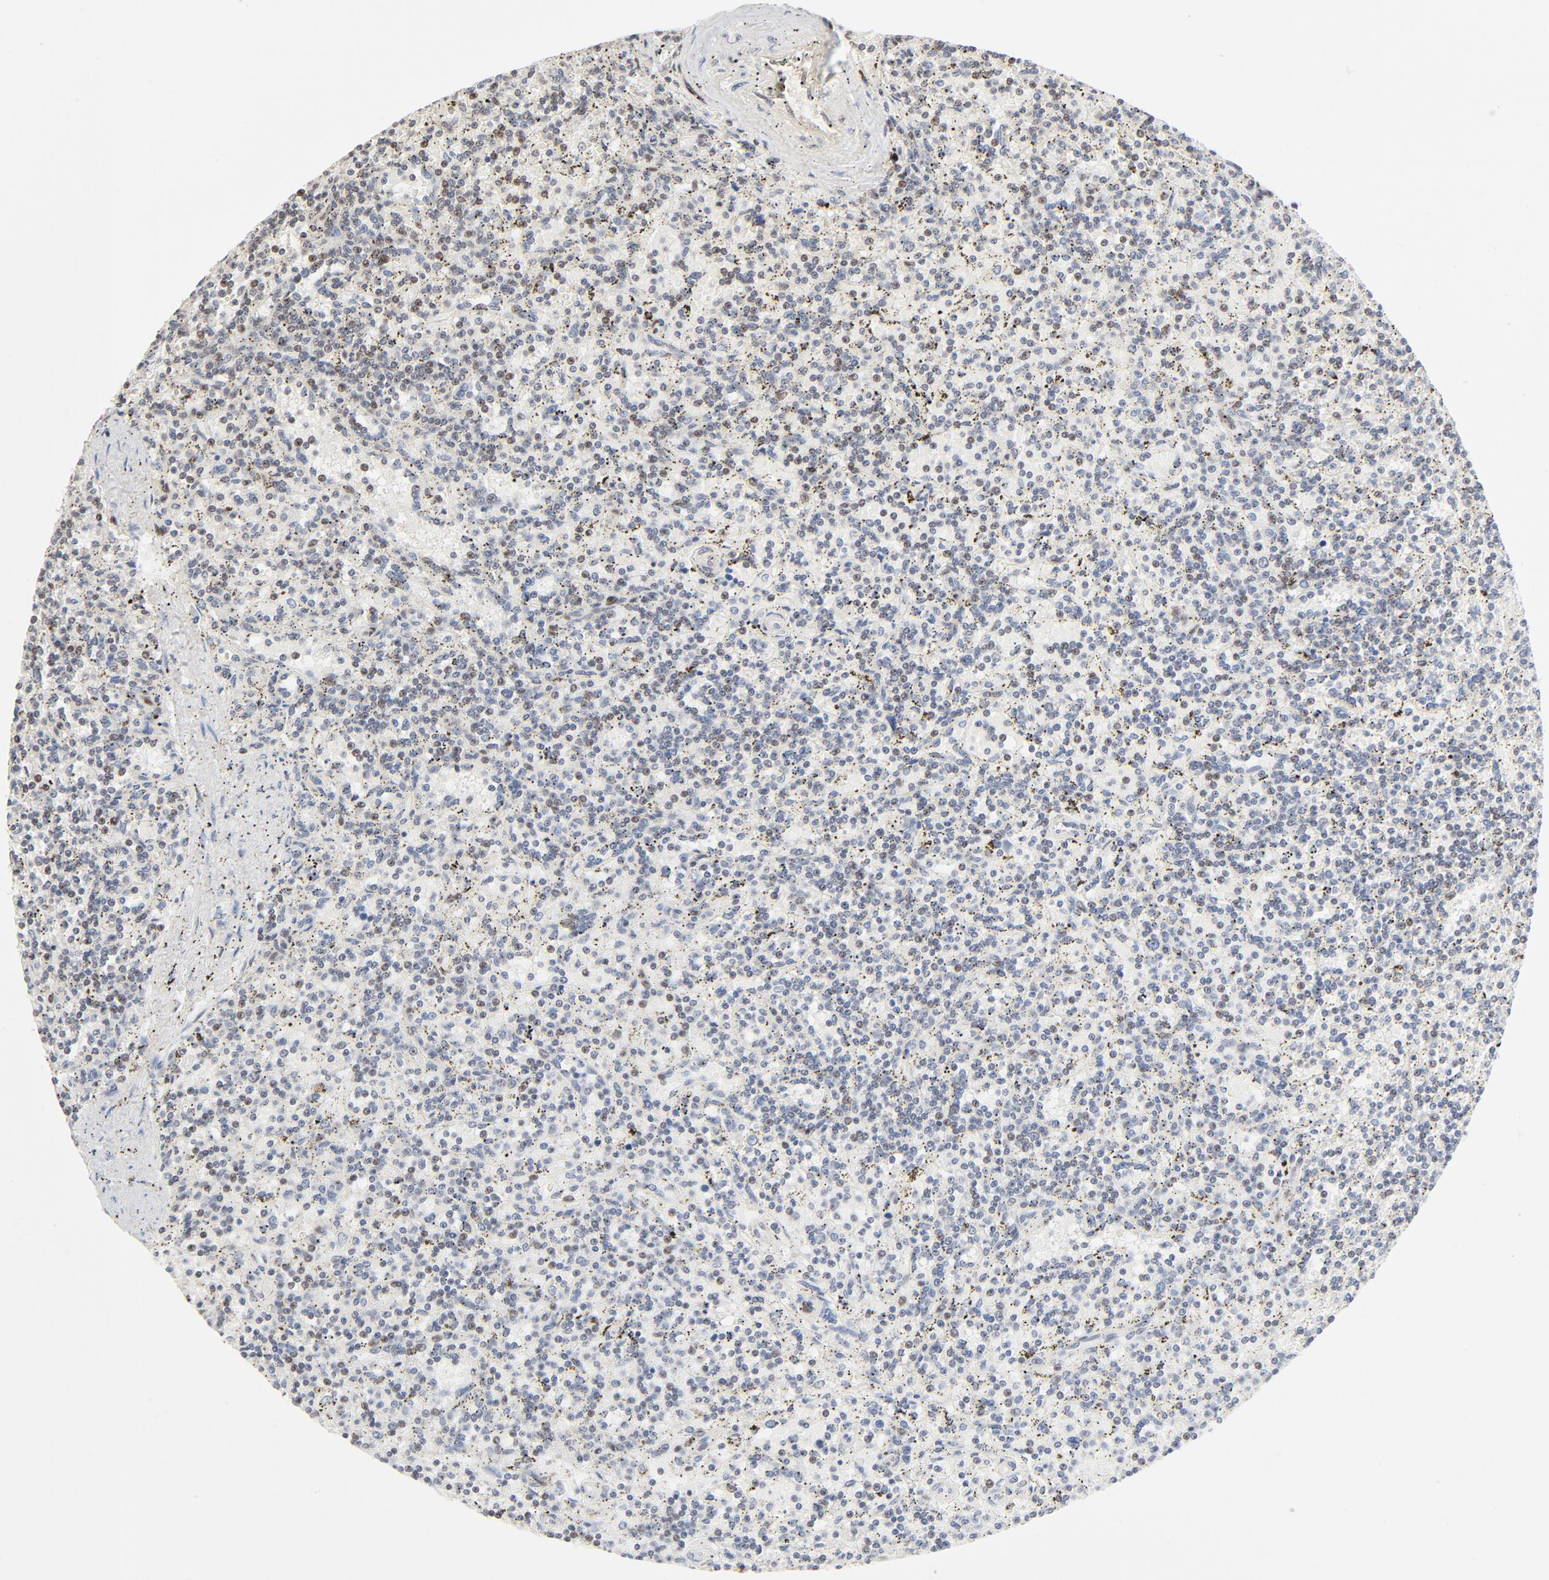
{"staining": {"intensity": "weak", "quantity": "25%-75%", "location": "nuclear"}, "tissue": "lymphoma", "cell_type": "Tumor cells", "image_type": "cancer", "snomed": [{"axis": "morphology", "description": "Malignant lymphoma, non-Hodgkin's type, Low grade"}, {"axis": "topography", "description": "Spleen"}], "caption": "Protein staining demonstrates weak nuclear staining in about 25%-75% of tumor cells in malignant lymphoma, non-Hodgkin's type (low-grade).", "gene": "GTF2I", "patient": {"sex": "male", "age": 73}}